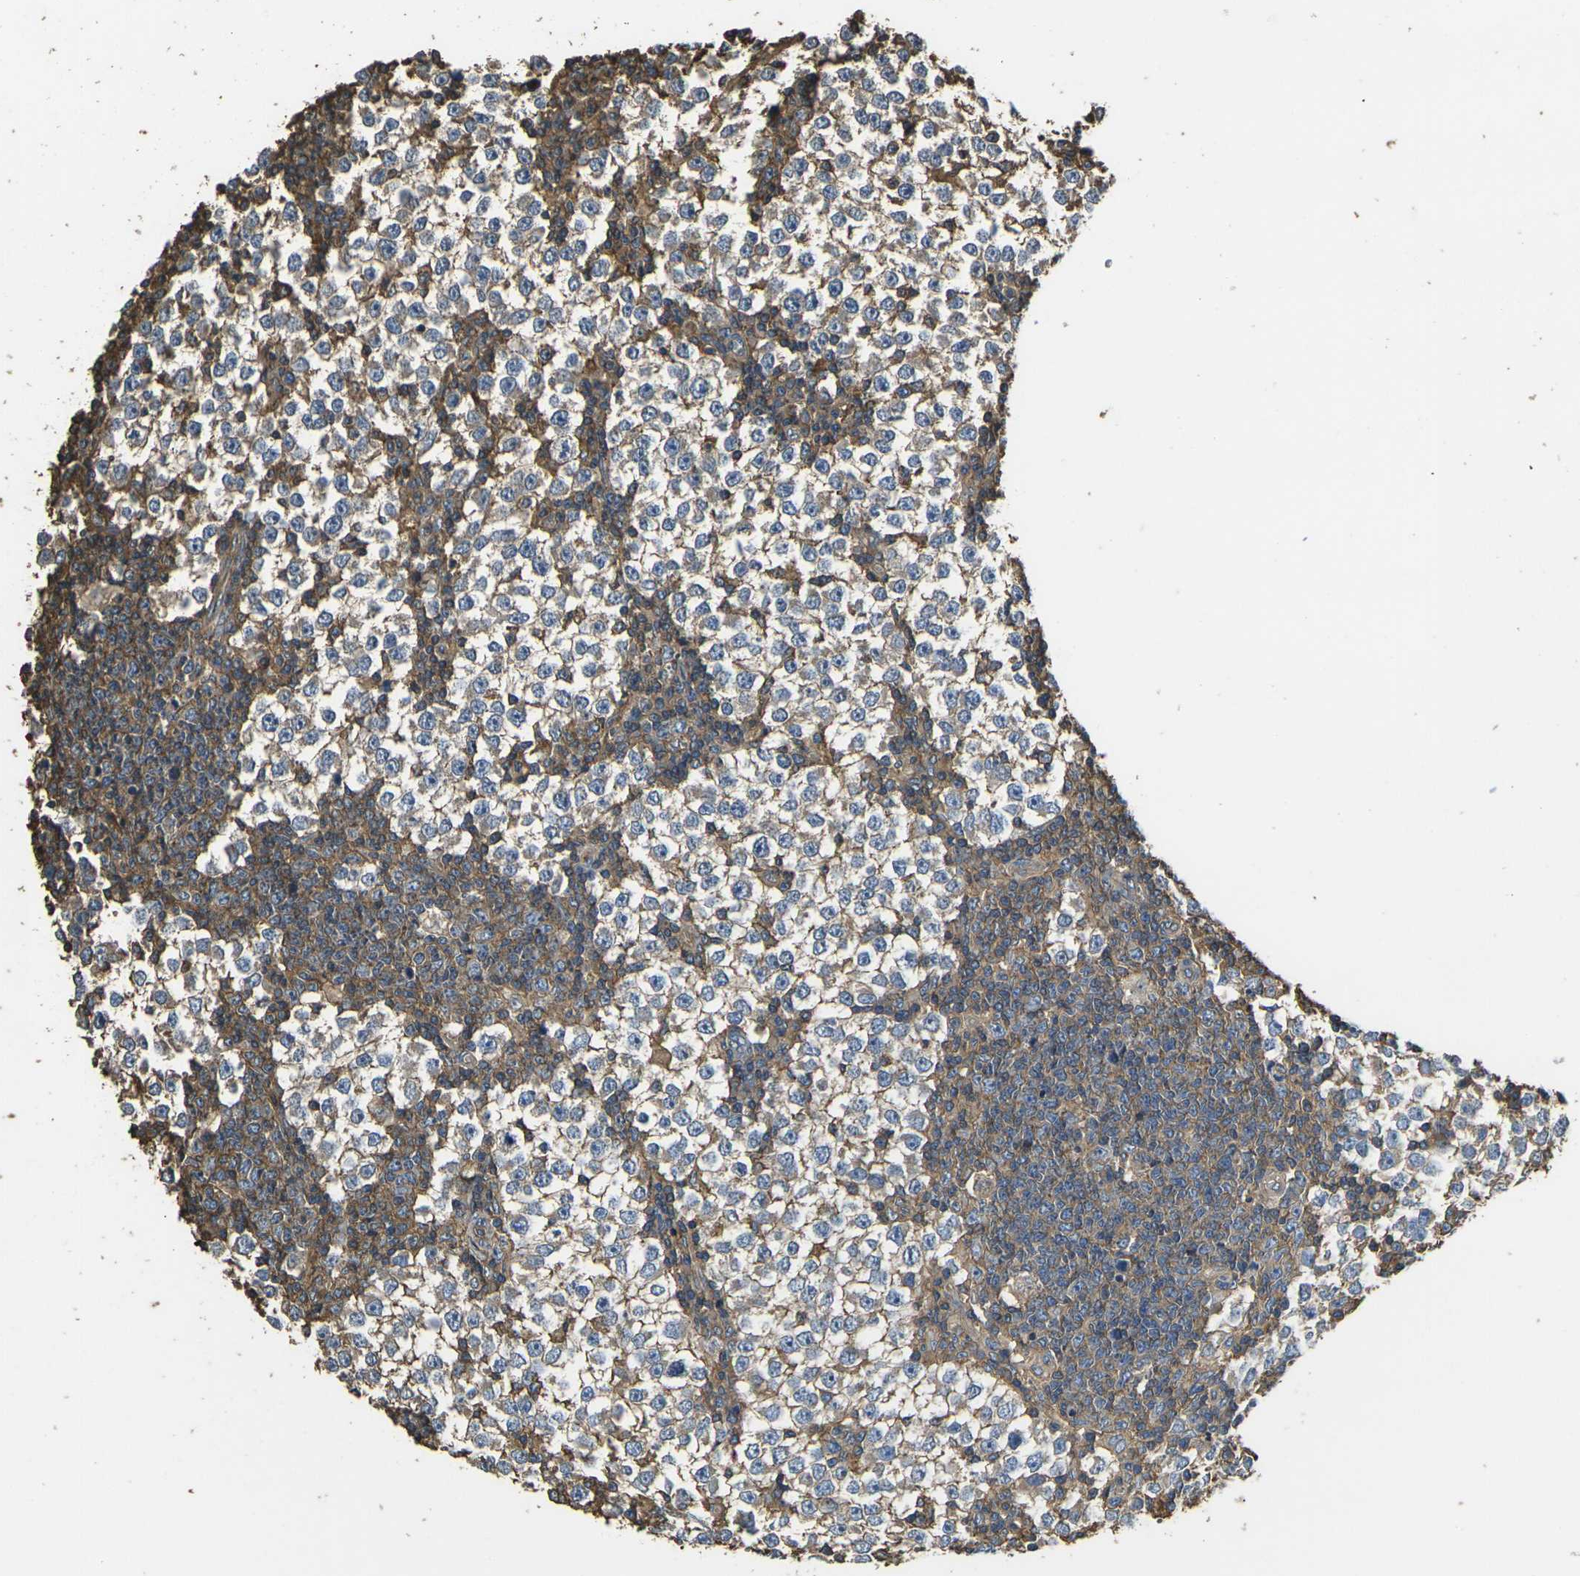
{"staining": {"intensity": "weak", "quantity": ">75%", "location": "cytoplasmic/membranous"}, "tissue": "testis cancer", "cell_type": "Tumor cells", "image_type": "cancer", "snomed": [{"axis": "morphology", "description": "Seminoma, NOS"}, {"axis": "topography", "description": "Testis"}], "caption": "Immunohistochemistry (DAB (3,3'-diaminobenzidine)) staining of testis cancer (seminoma) shows weak cytoplasmic/membranous protein staining in about >75% of tumor cells.", "gene": "HSPG2", "patient": {"sex": "male", "age": 65}}